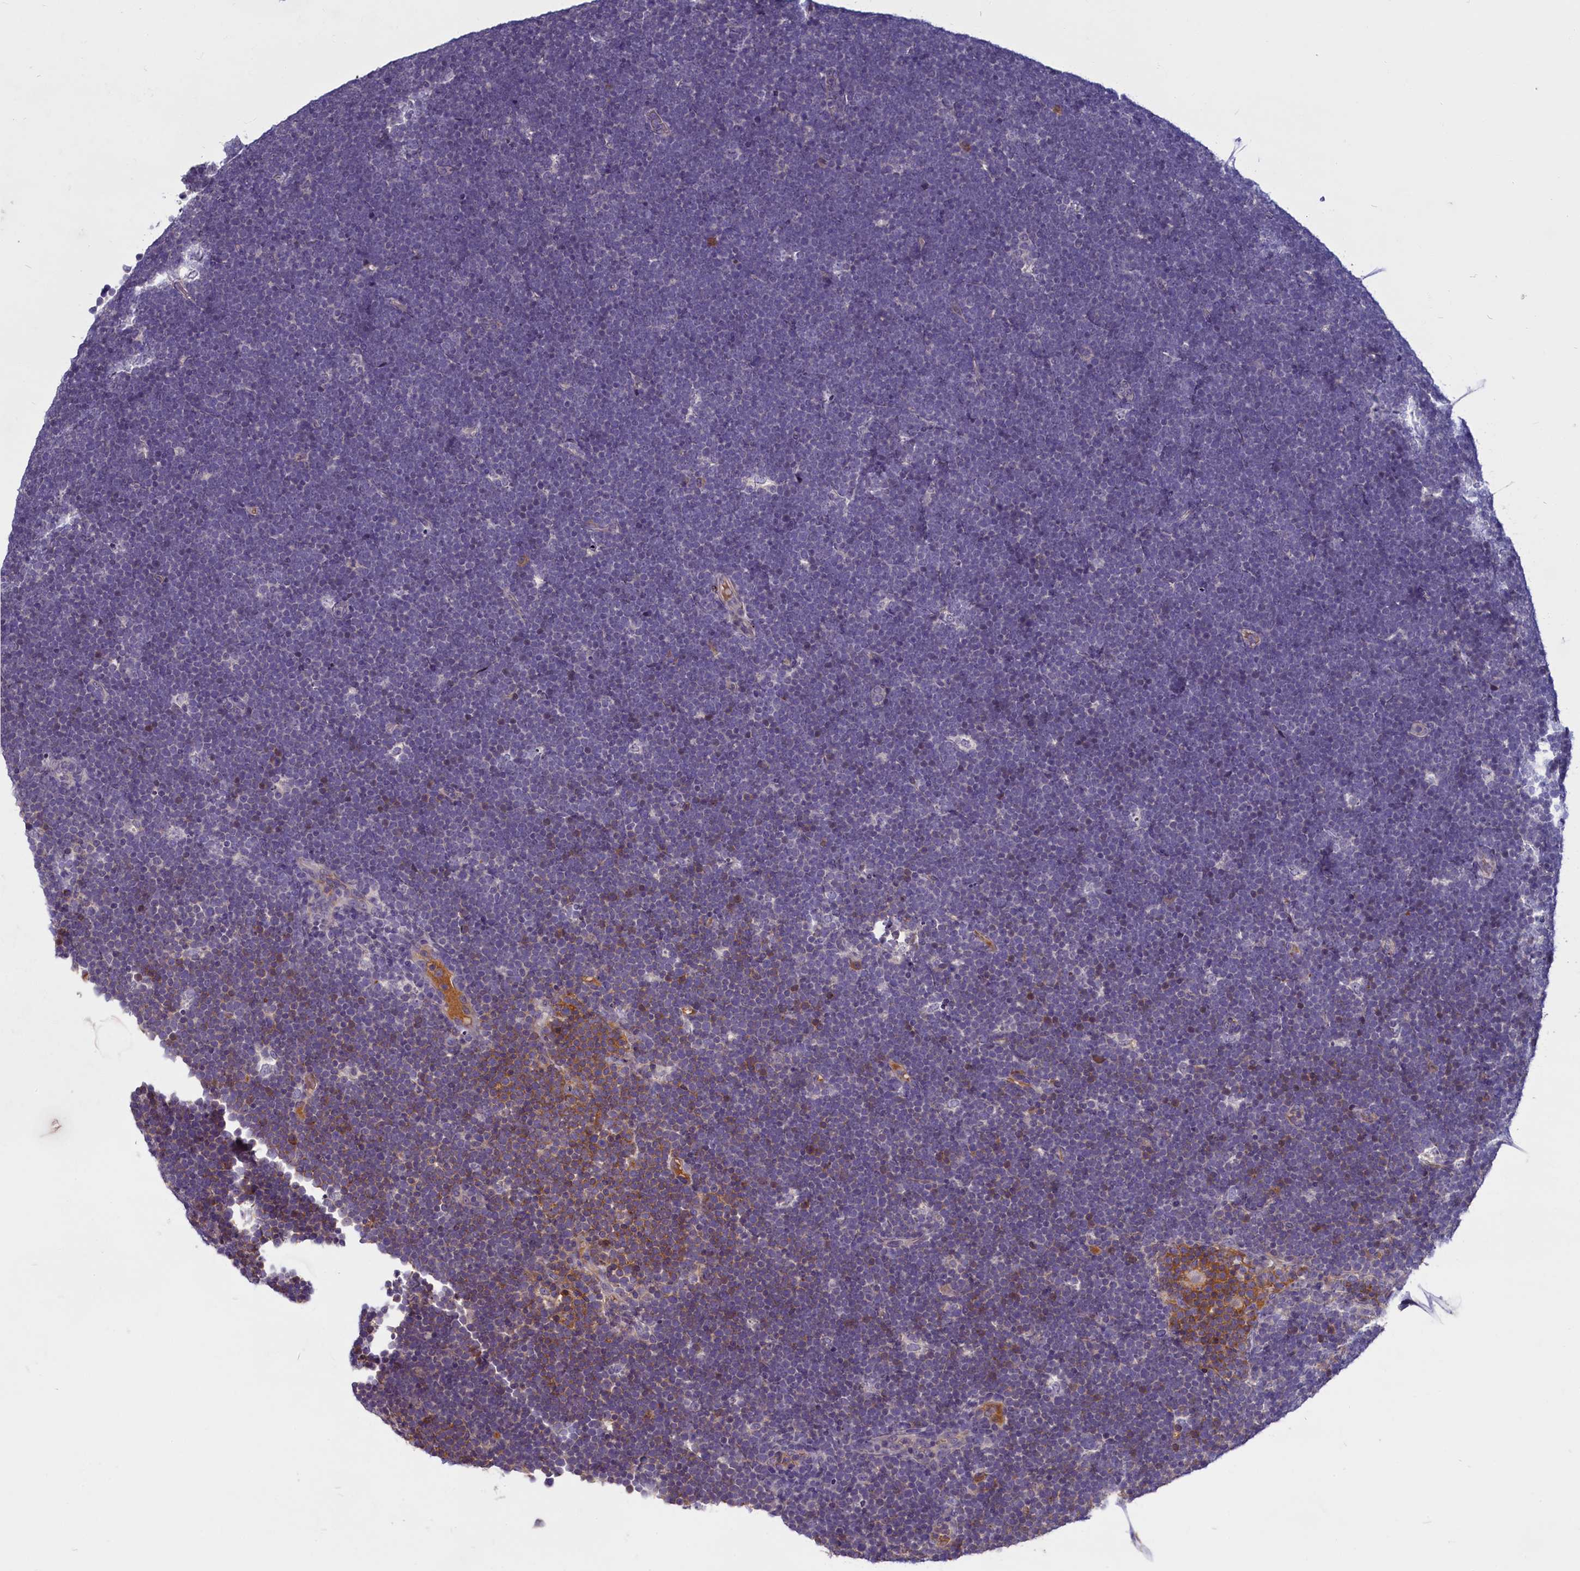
{"staining": {"intensity": "negative", "quantity": "none", "location": "none"}, "tissue": "lymphoma", "cell_type": "Tumor cells", "image_type": "cancer", "snomed": [{"axis": "morphology", "description": "Malignant lymphoma, non-Hodgkin's type, High grade"}, {"axis": "topography", "description": "Lymph node"}], "caption": "An IHC histopathology image of malignant lymphoma, non-Hodgkin's type (high-grade) is shown. There is no staining in tumor cells of malignant lymphoma, non-Hodgkin's type (high-grade).", "gene": "SV2C", "patient": {"sex": "male", "age": 13}}